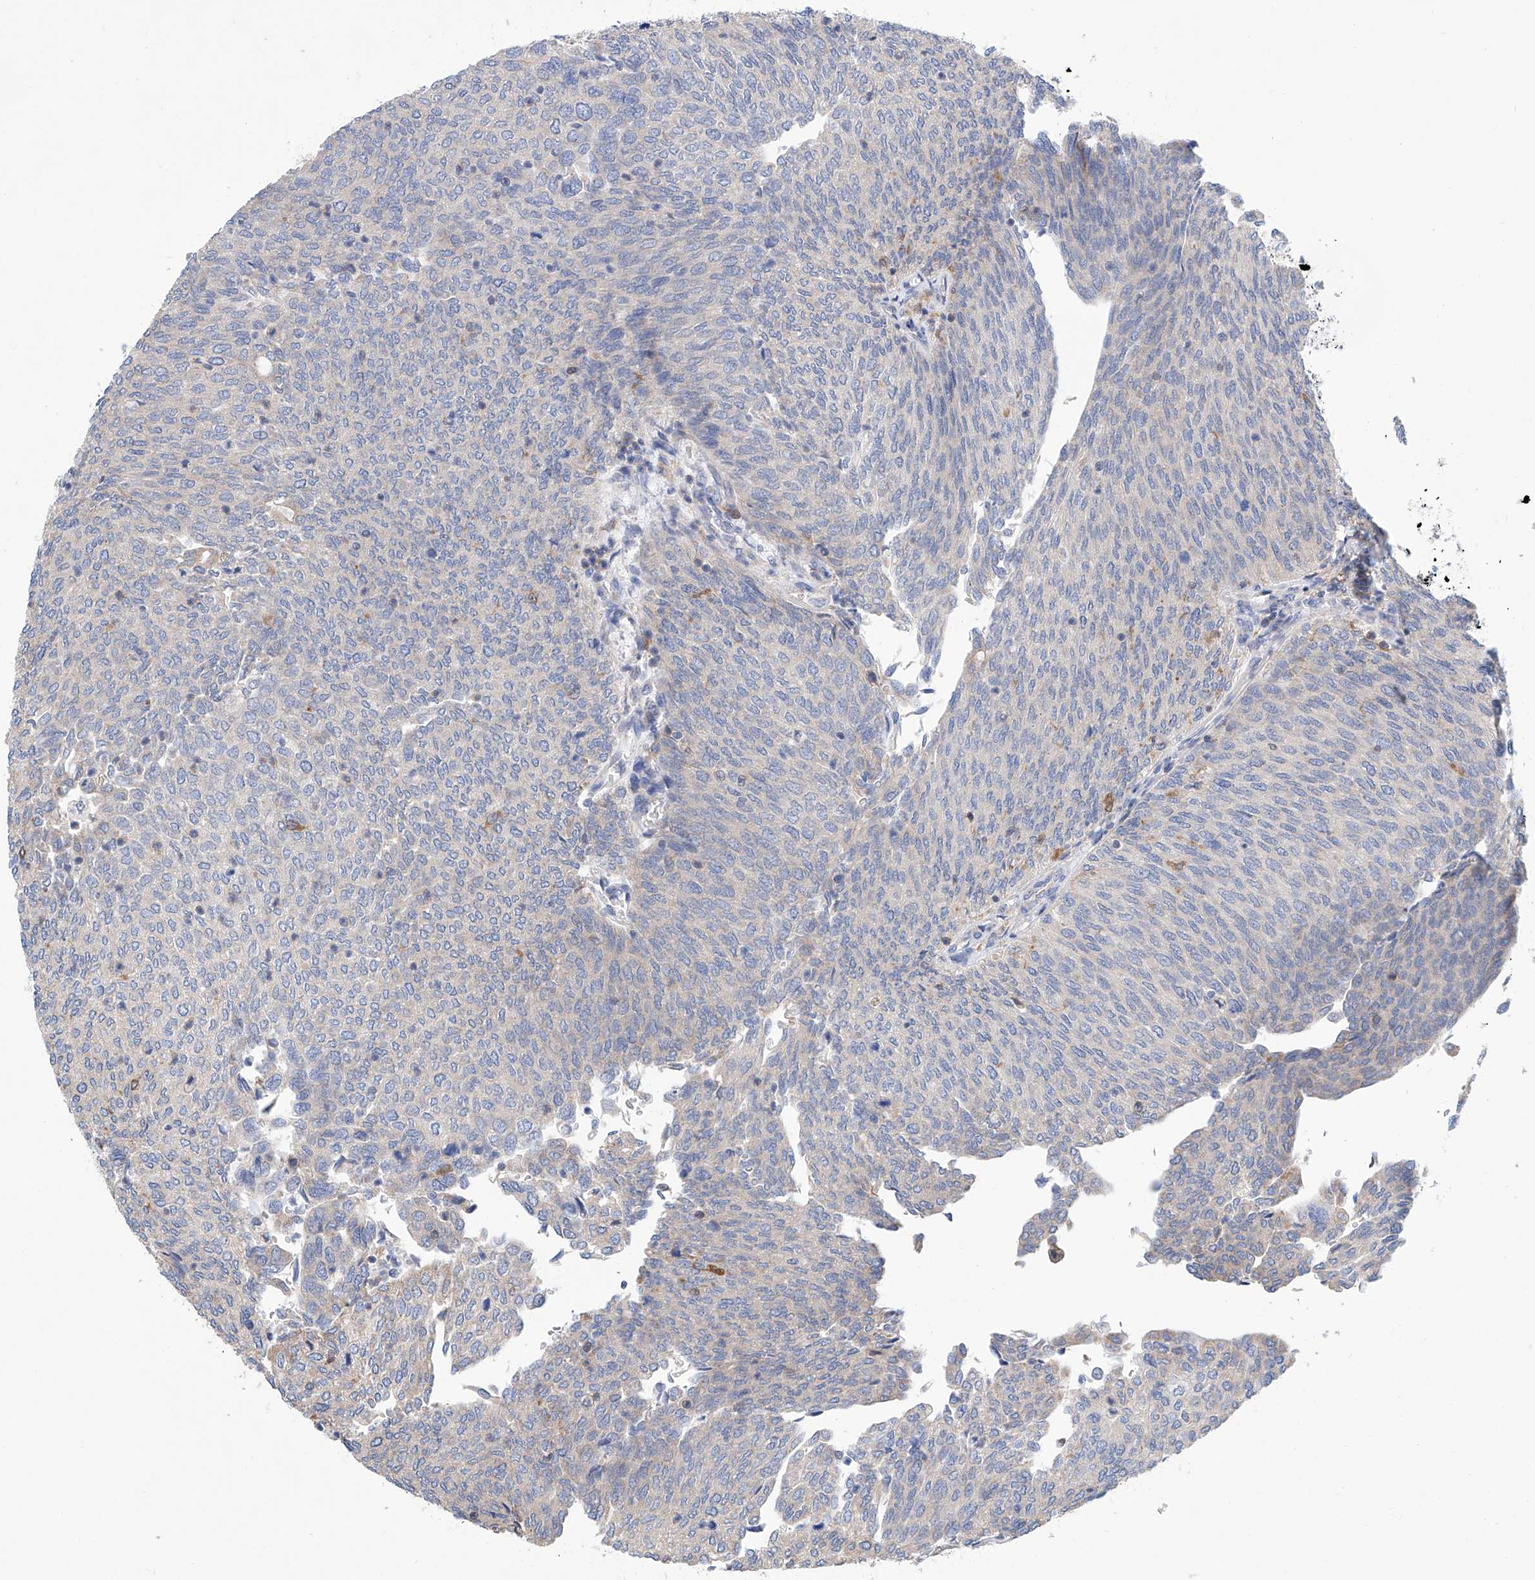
{"staining": {"intensity": "negative", "quantity": "none", "location": "none"}, "tissue": "urothelial cancer", "cell_type": "Tumor cells", "image_type": "cancer", "snomed": [{"axis": "morphology", "description": "Urothelial carcinoma, Low grade"}, {"axis": "topography", "description": "Urinary bladder"}], "caption": "A high-resolution photomicrograph shows immunohistochemistry staining of urothelial cancer, which exhibits no significant staining in tumor cells.", "gene": "MAD2L1", "patient": {"sex": "female", "age": 79}}